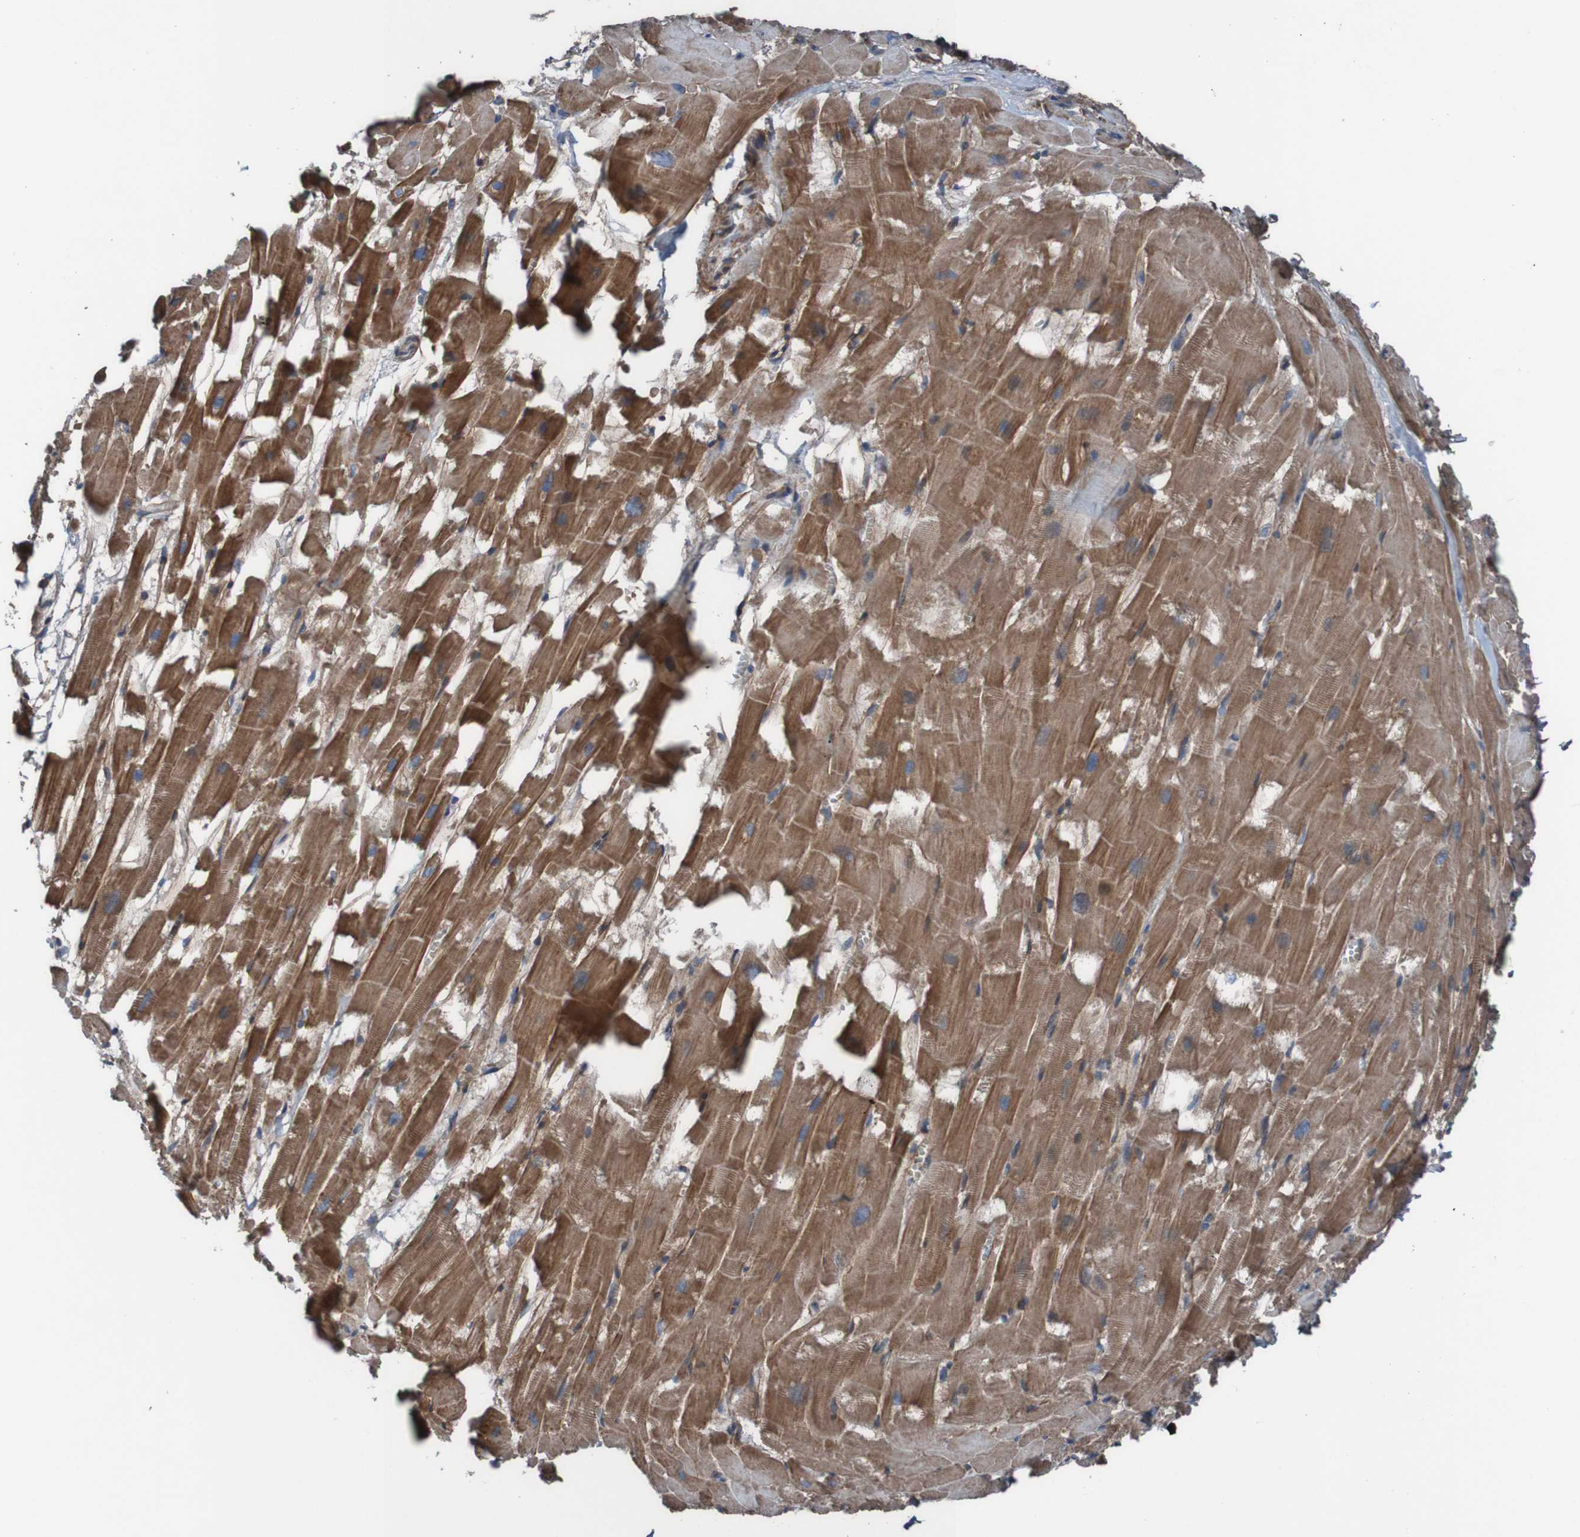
{"staining": {"intensity": "strong", "quantity": ">75%", "location": "cytoplasmic/membranous"}, "tissue": "heart muscle", "cell_type": "Cardiomyocytes", "image_type": "normal", "snomed": [{"axis": "morphology", "description": "Normal tissue, NOS"}, {"axis": "topography", "description": "Heart"}], "caption": "This histopathology image exhibits immunohistochemistry staining of benign human heart muscle, with high strong cytoplasmic/membranous staining in about >75% of cardiomyocytes.", "gene": "PDGFB", "patient": {"sex": "female", "age": 19}}